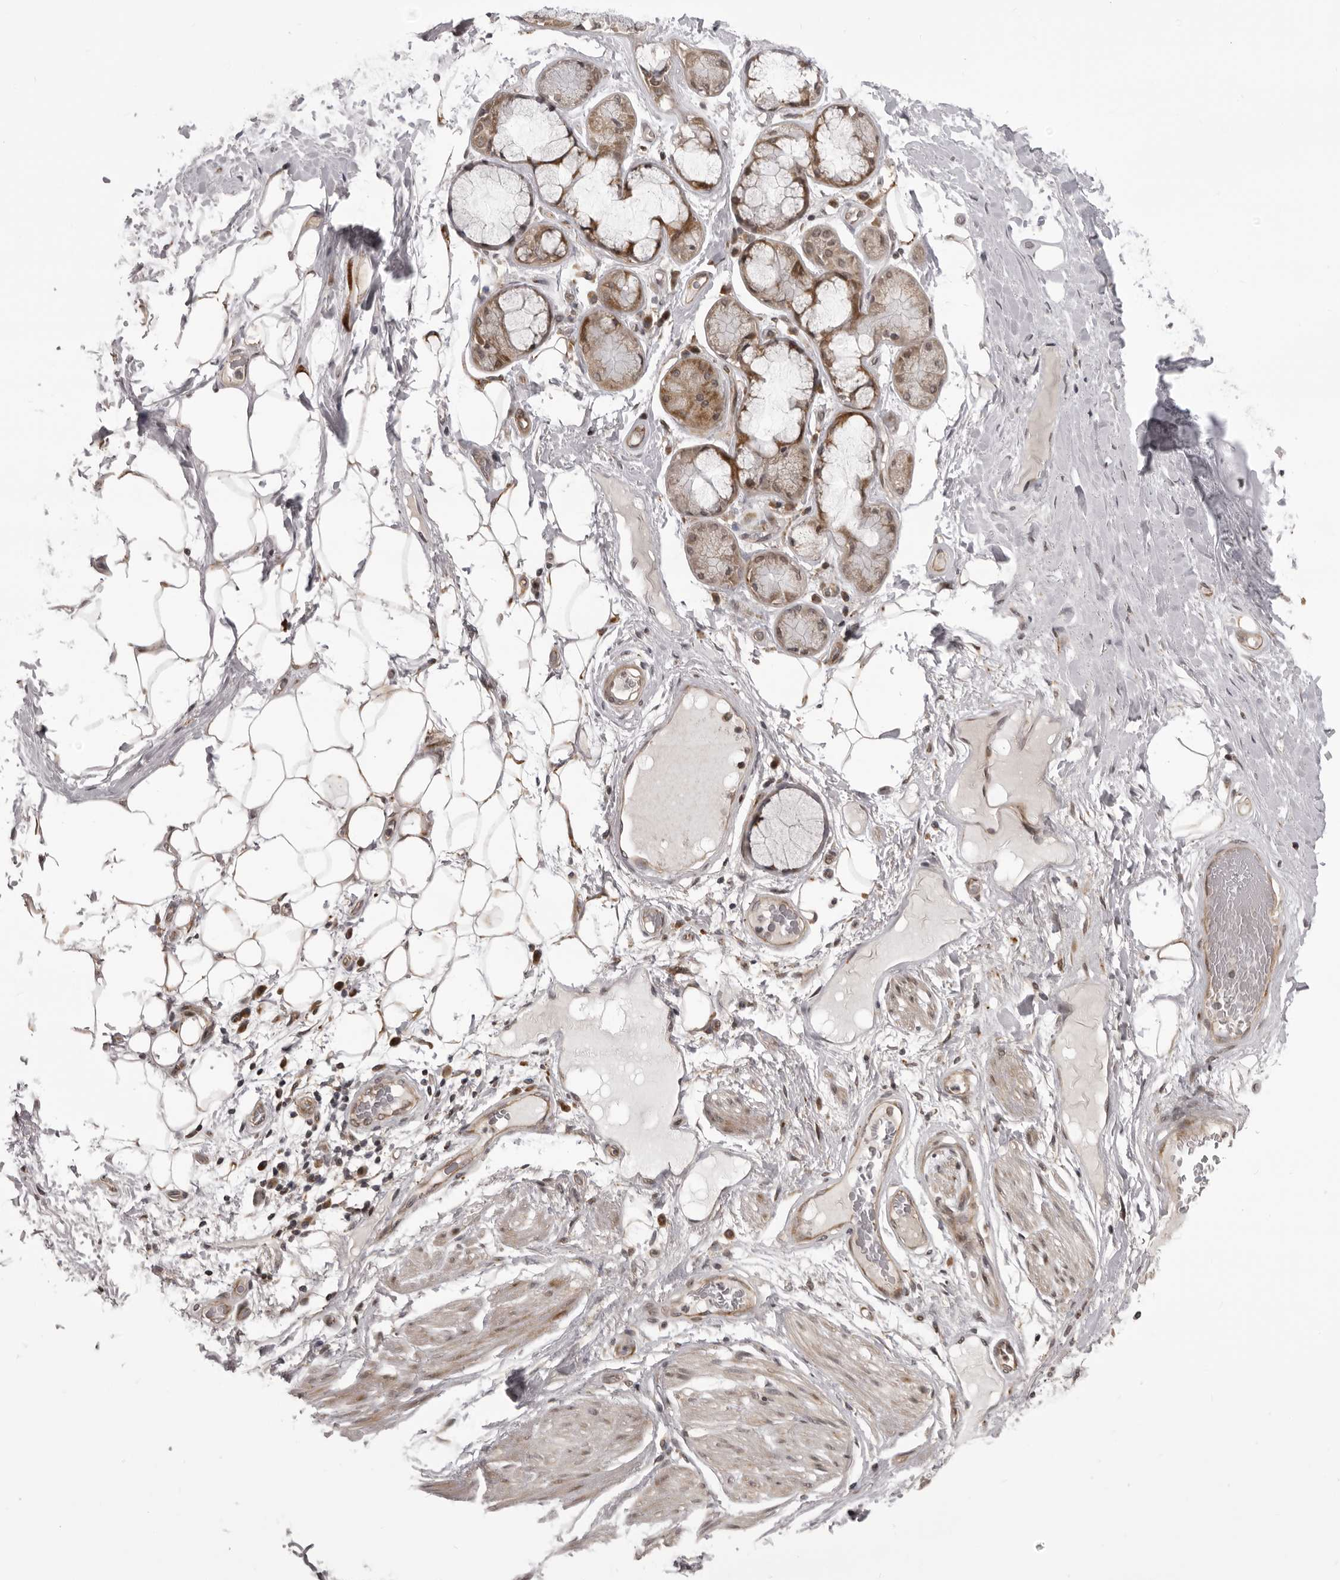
{"staining": {"intensity": "moderate", "quantity": "25%-75%", "location": "cytoplasmic/membranous"}, "tissue": "adipose tissue", "cell_type": "Adipocytes", "image_type": "normal", "snomed": [{"axis": "morphology", "description": "Normal tissue, NOS"}, {"axis": "topography", "description": "Bronchus"}], "caption": "High-power microscopy captured an immunohistochemistry (IHC) photomicrograph of unremarkable adipose tissue, revealing moderate cytoplasmic/membranous staining in about 25%-75% of adipocytes. Using DAB (brown) and hematoxylin (blue) stains, captured at high magnification using brightfield microscopy.", "gene": "C1orf109", "patient": {"sex": "male", "age": 66}}